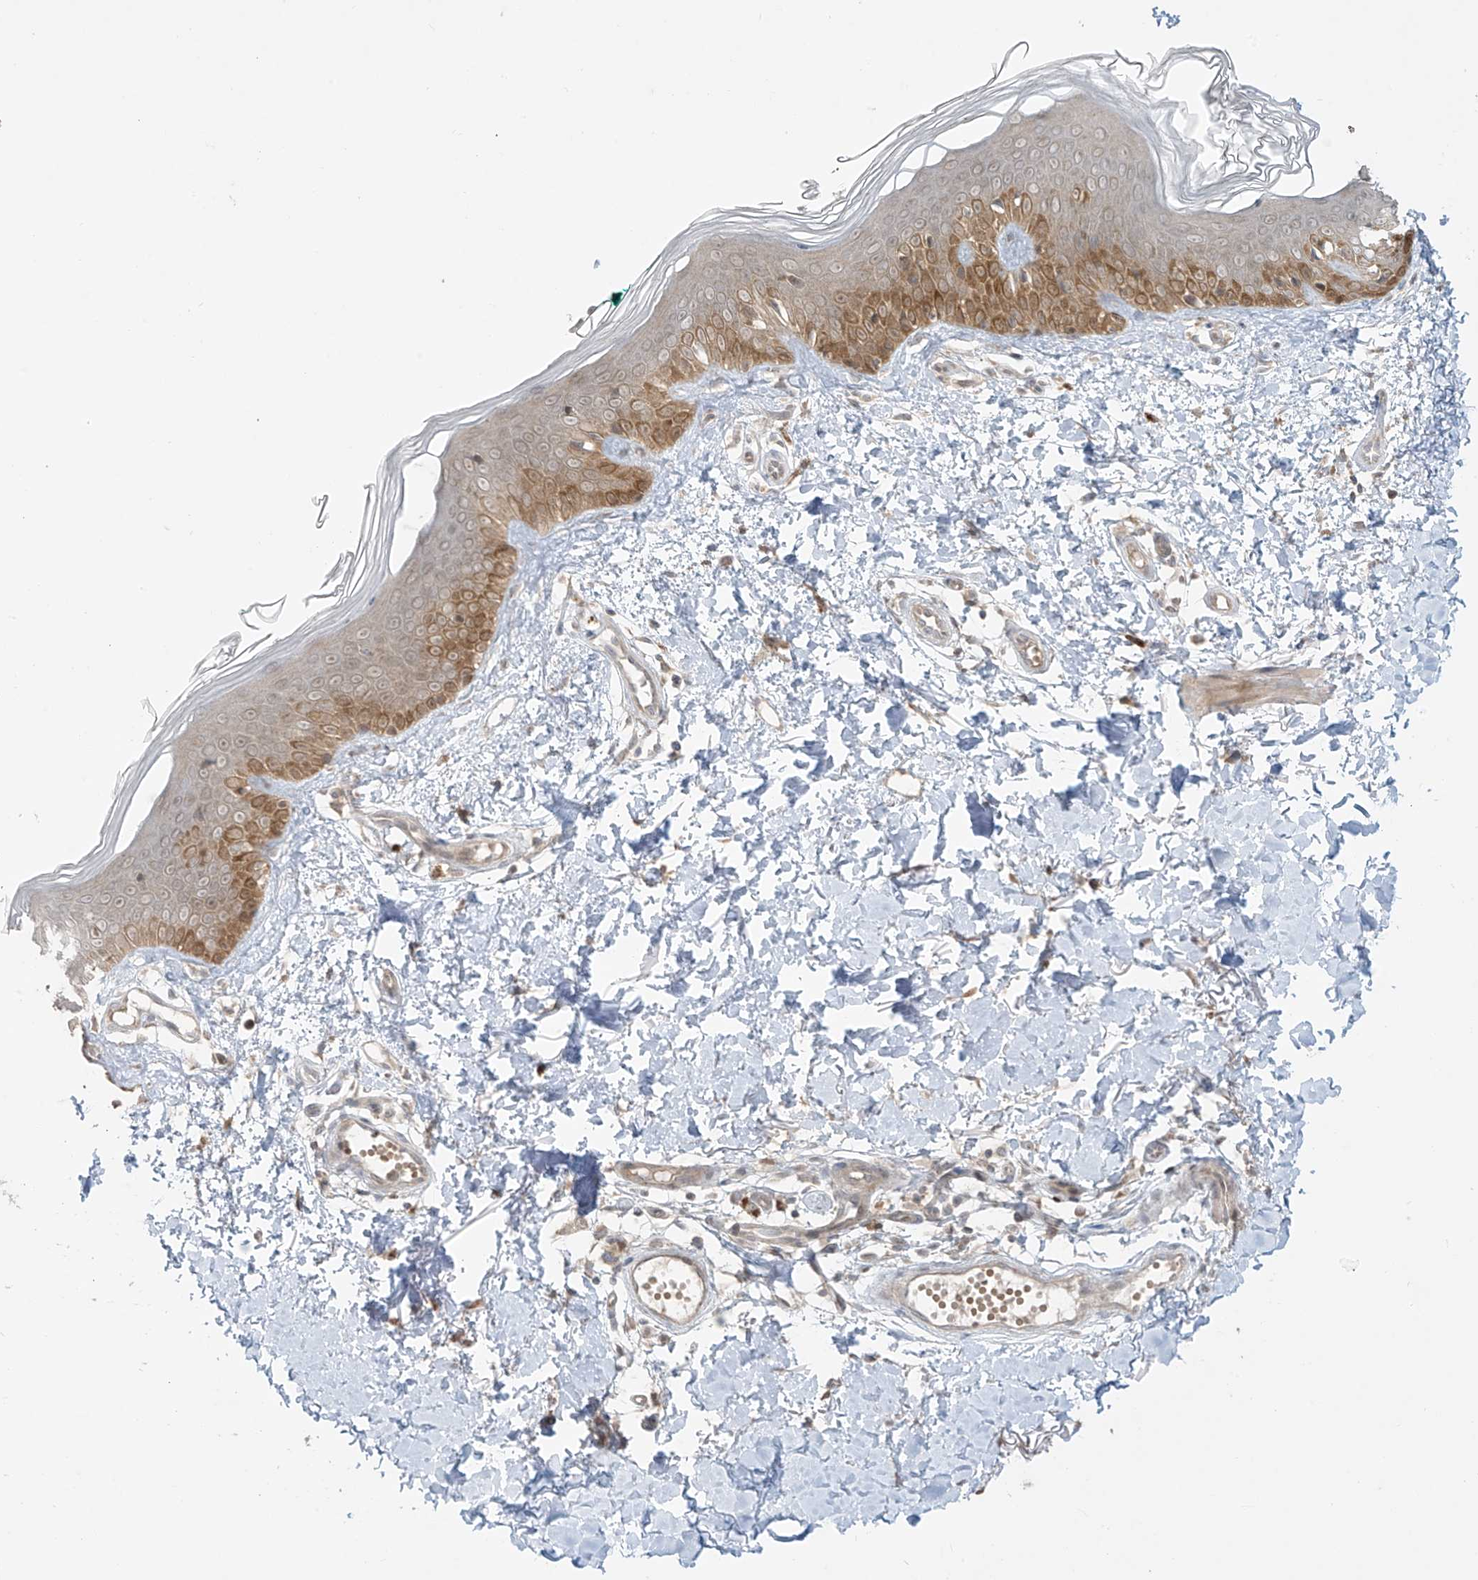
{"staining": {"intensity": "moderate", "quantity": "25%-75%", "location": "cytoplasmic/membranous"}, "tissue": "skin", "cell_type": "Fibroblasts", "image_type": "normal", "snomed": [{"axis": "morphology", "description": "Normal tissue, NOS"}, {"axis": "topography", "description": "Skin"}], "caption": "Protein staining of benign skin exhibits moderate cytoplasmic/membranous positivity in approximately 25%-75% of fibroblasts. Nuclei are stained in blue.", "gene": "PPAT", "patient": {"sex": "male", "age": 37}}